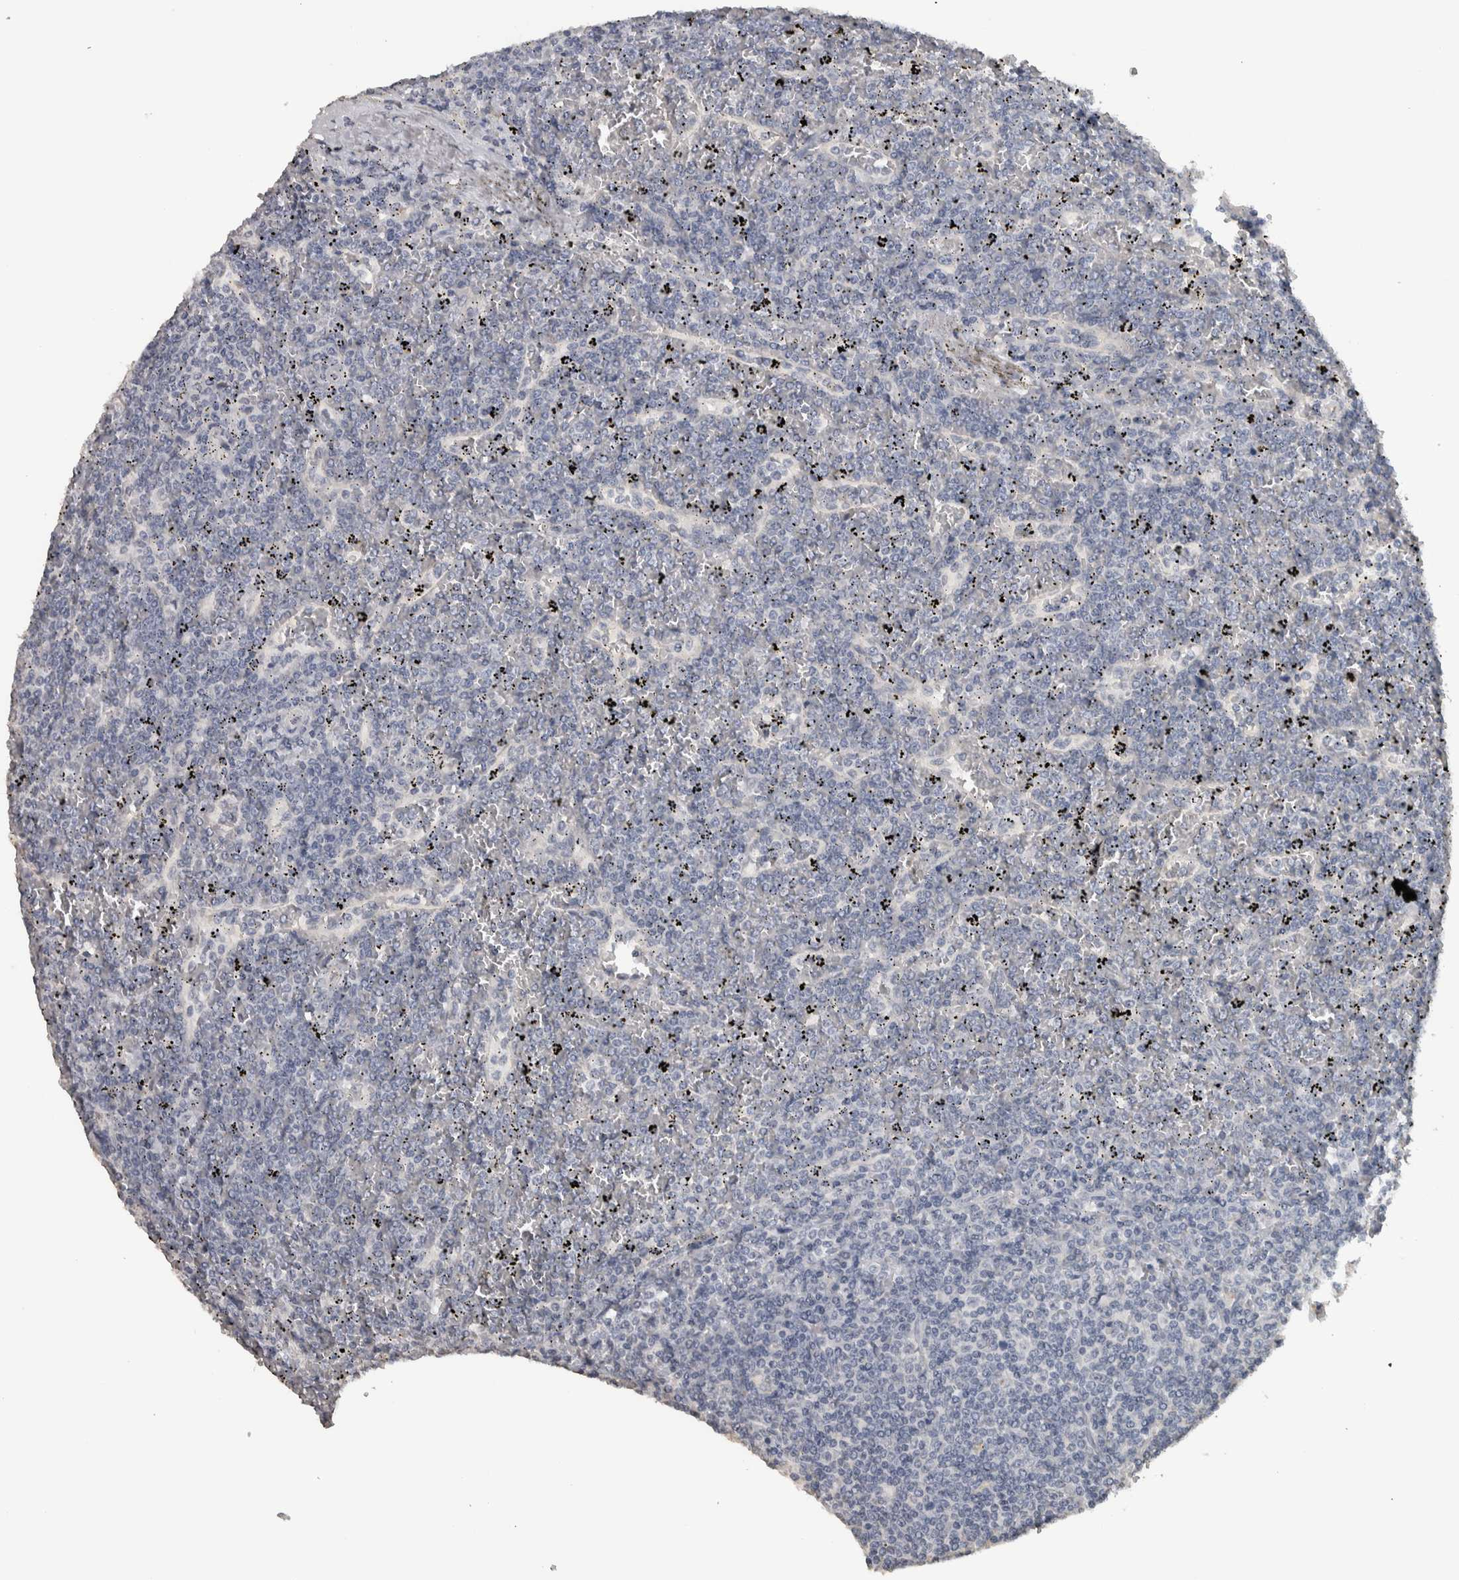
{"staining": {"intensity": "negative", "quantity": "none", "location": "none"}, "tissue": "lymphoma", "cell_type": "Tumor cells", "image_type": "cancer", "snomed": [{"axis": "morphology", "description": "Malignant lymphoma, non-Hodgkin's type, Low grade"}, {"axis": "topography", "description": "Spleen"}], "caption": "Protein analysis of lymphoma displays no significant positivity in tumor cells.", "gene": "NECAB1", "patient": {"sex": "female", "age": 19}}